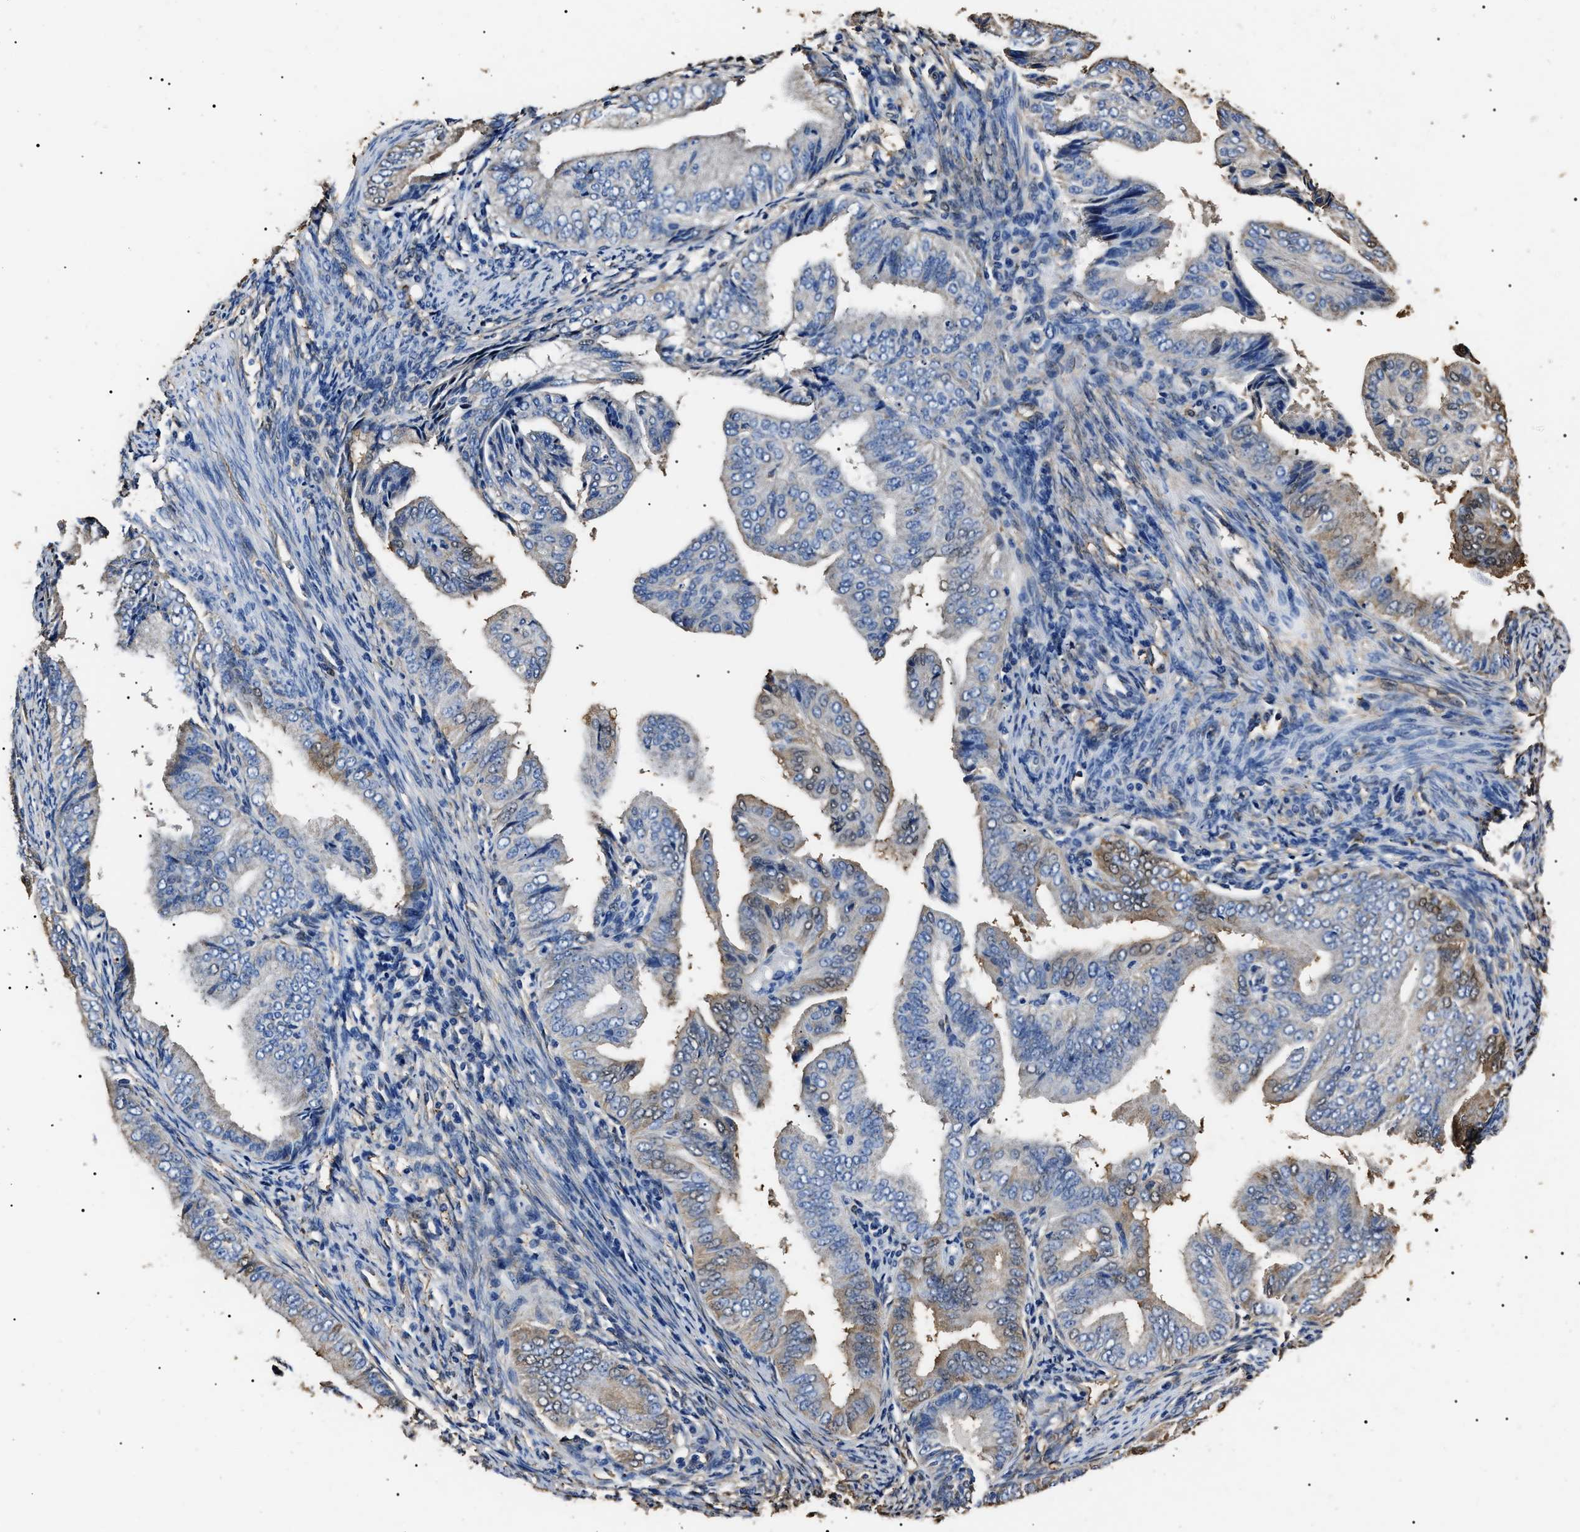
{"staining": {"intensity": "weak", "quantity": "<25%", "location": "cytoplasmic/membranous"}, "tissue": "endometrial cancer", "cell_type": "Tumor cells", "image_type": "cancer", "snomed": [{"axis": "morphology", "description": "Adenocarcinoma, NOS"}, {"axis": "topography", "description": "Endometrium"}], "caption": "Immunohistochemistry (IHC) photomicrograph of endometrial cancer stained for a protein (brown), which shows no expression in tumor cells.", "gene": "ALDH1A1", "patient": {"sex": "female", "age": 58}}